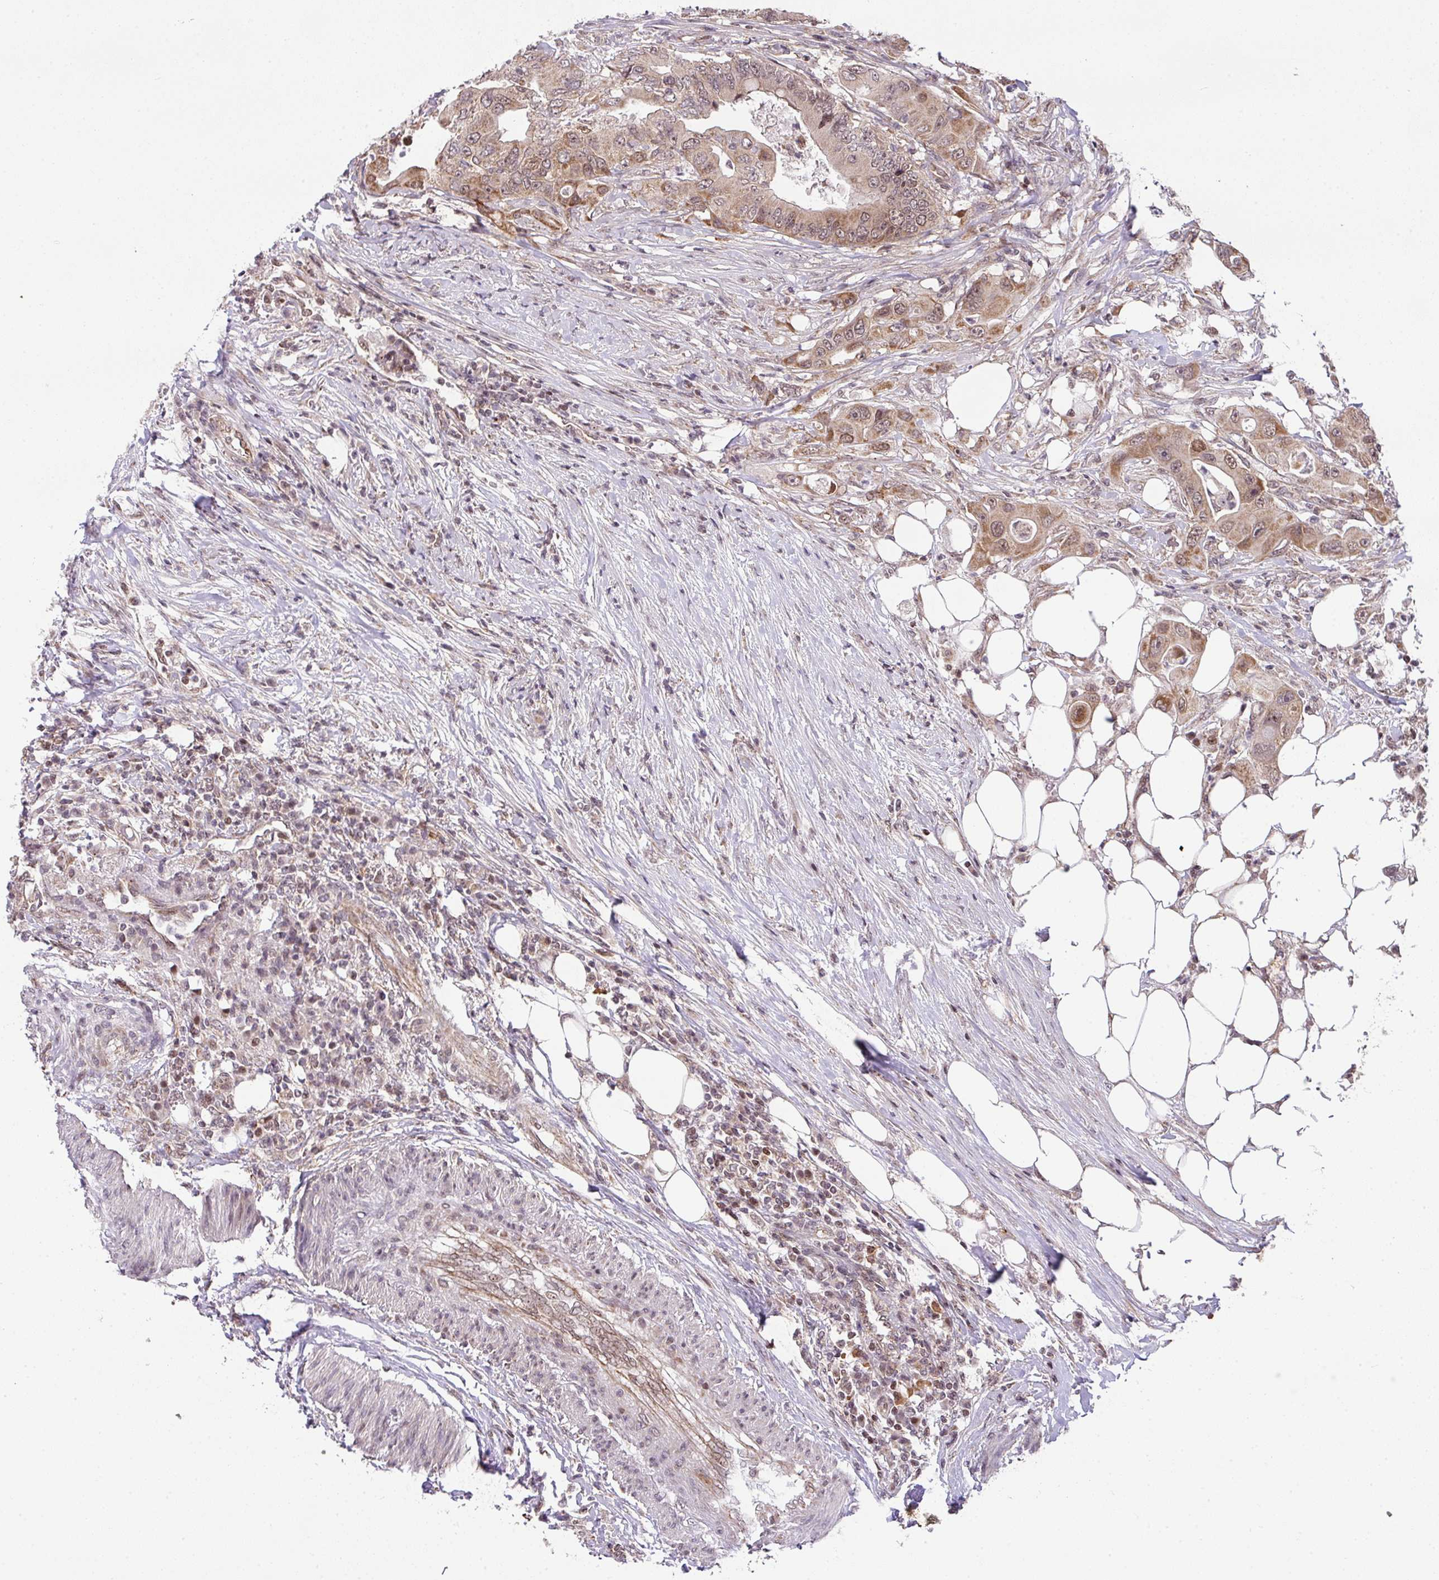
{"staining": {"intensity": "moderate", "quantity": "25%-75%", "location": "cytoplasmic/membranous,nuclear"}, "tissue": "colorectal cancer", "cell_type": "Tumor cells", "image_type": "cancer", "snomed": [{"axis": "morphology", "description": "Adenocarcinoma, NOS"}, {"axis": "topography", "description": "Colon"}], "caption": "This histopathology image displays IHC staining of colorectal cancer (adenocarcinoma), with medium moderate cytoplasmic/membranous and nuclear staining in about 25%-75% of tumor cells.", "gene": "PLK1", "patient": {"sex": "male", "age": 71}}